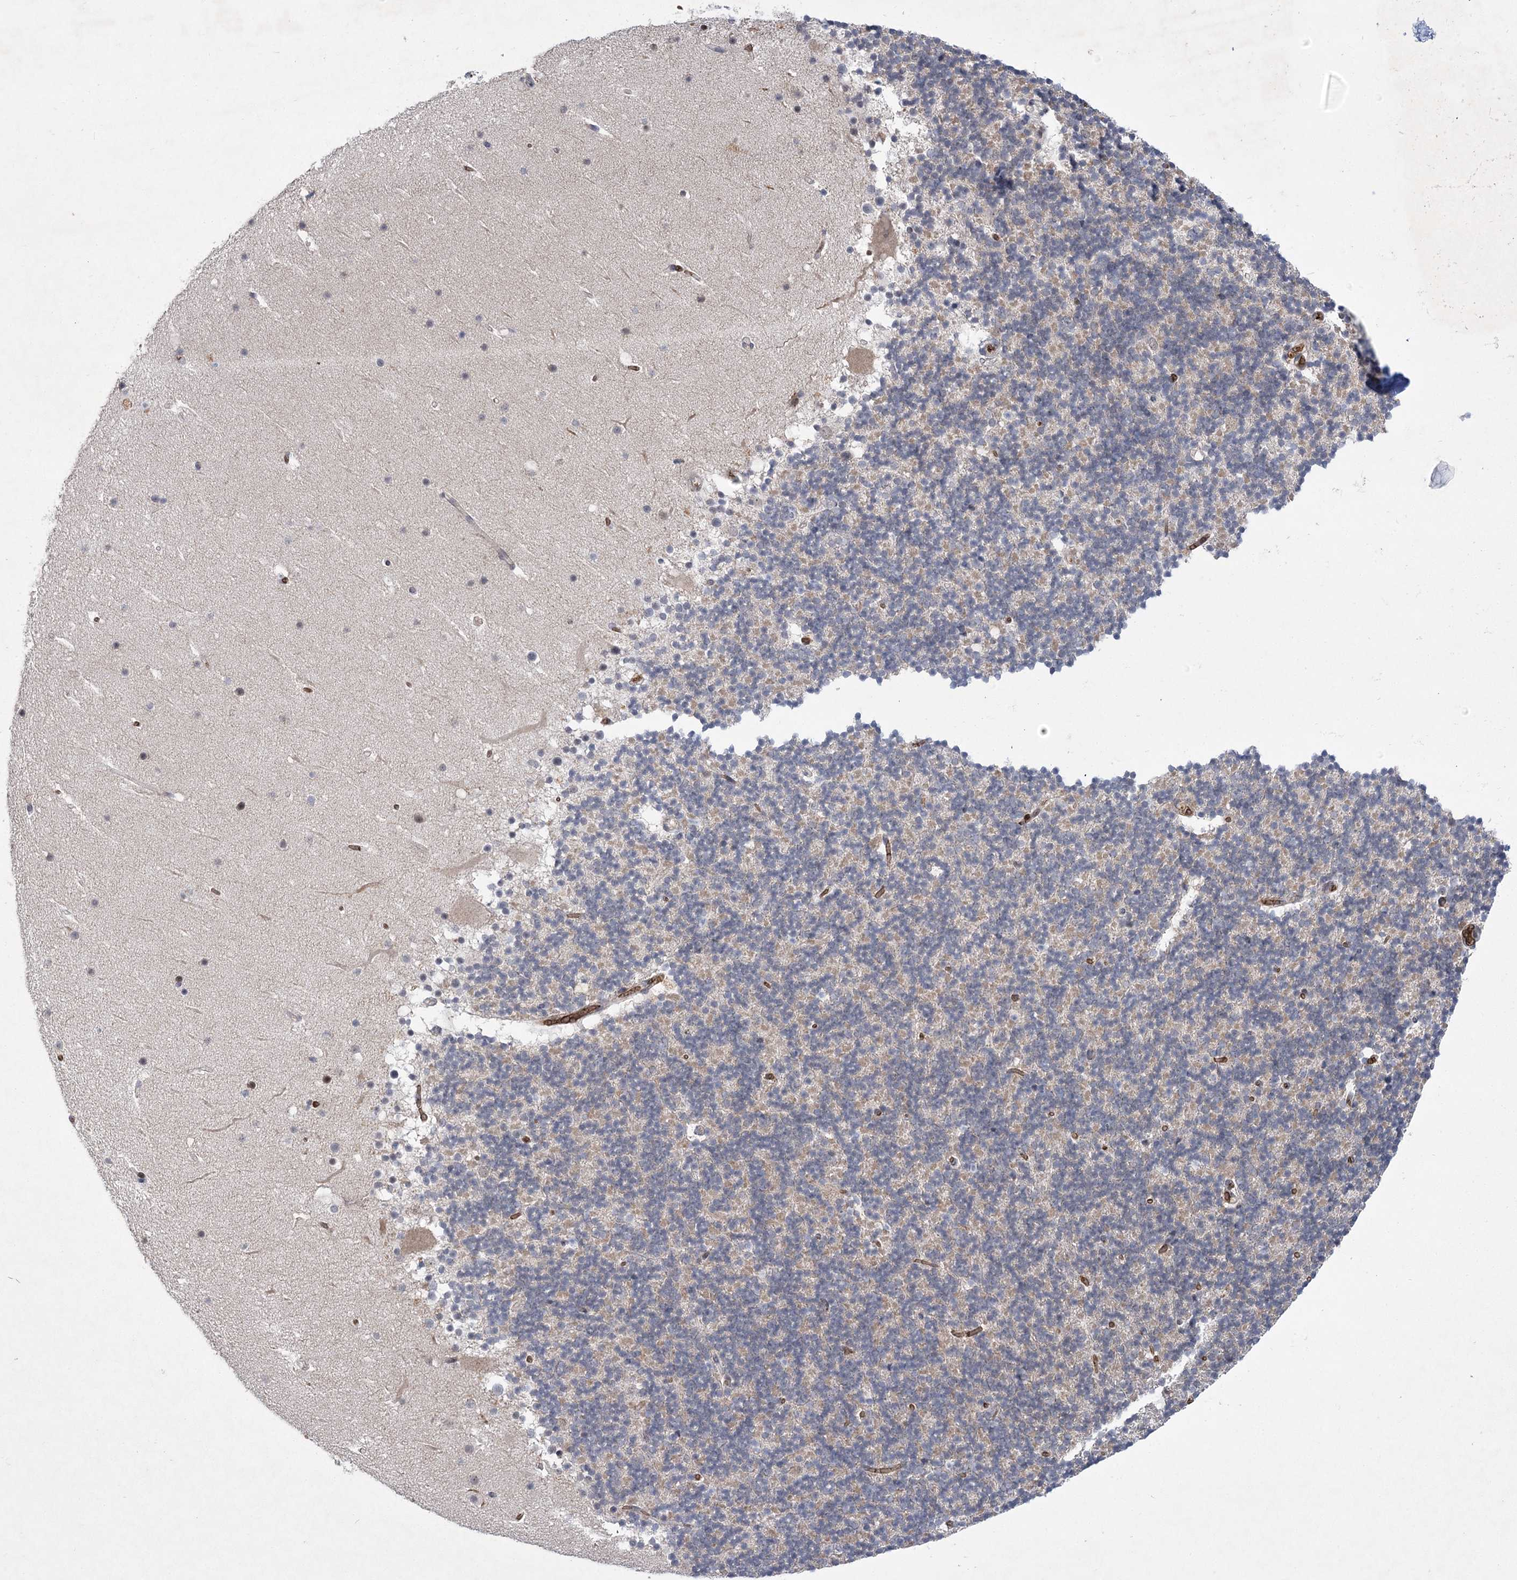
{"staining": {"intensity": "negative", "quantity": "none", "location": "none"}, "tissue": "cerebellum", "cell_type": "Cells in granular layer", "image_type": "normal", "snomed": [{"axis": "morphology", "description": "Normal tissue, NOS"}, {"axis": "topography", "description": "Cerebellum"}], "caption": "Immunohistochemistry (IHC) micrograph of normal cerebellum: human cerebellum stained with DAB (3,3'-diaminobenzidine) demonstrates no significant protein staining in cells in granular layer. Nuclei are stained in blue.", "gene": "NSMCE4A", "patient": {"sex": "male", "age": 57}}